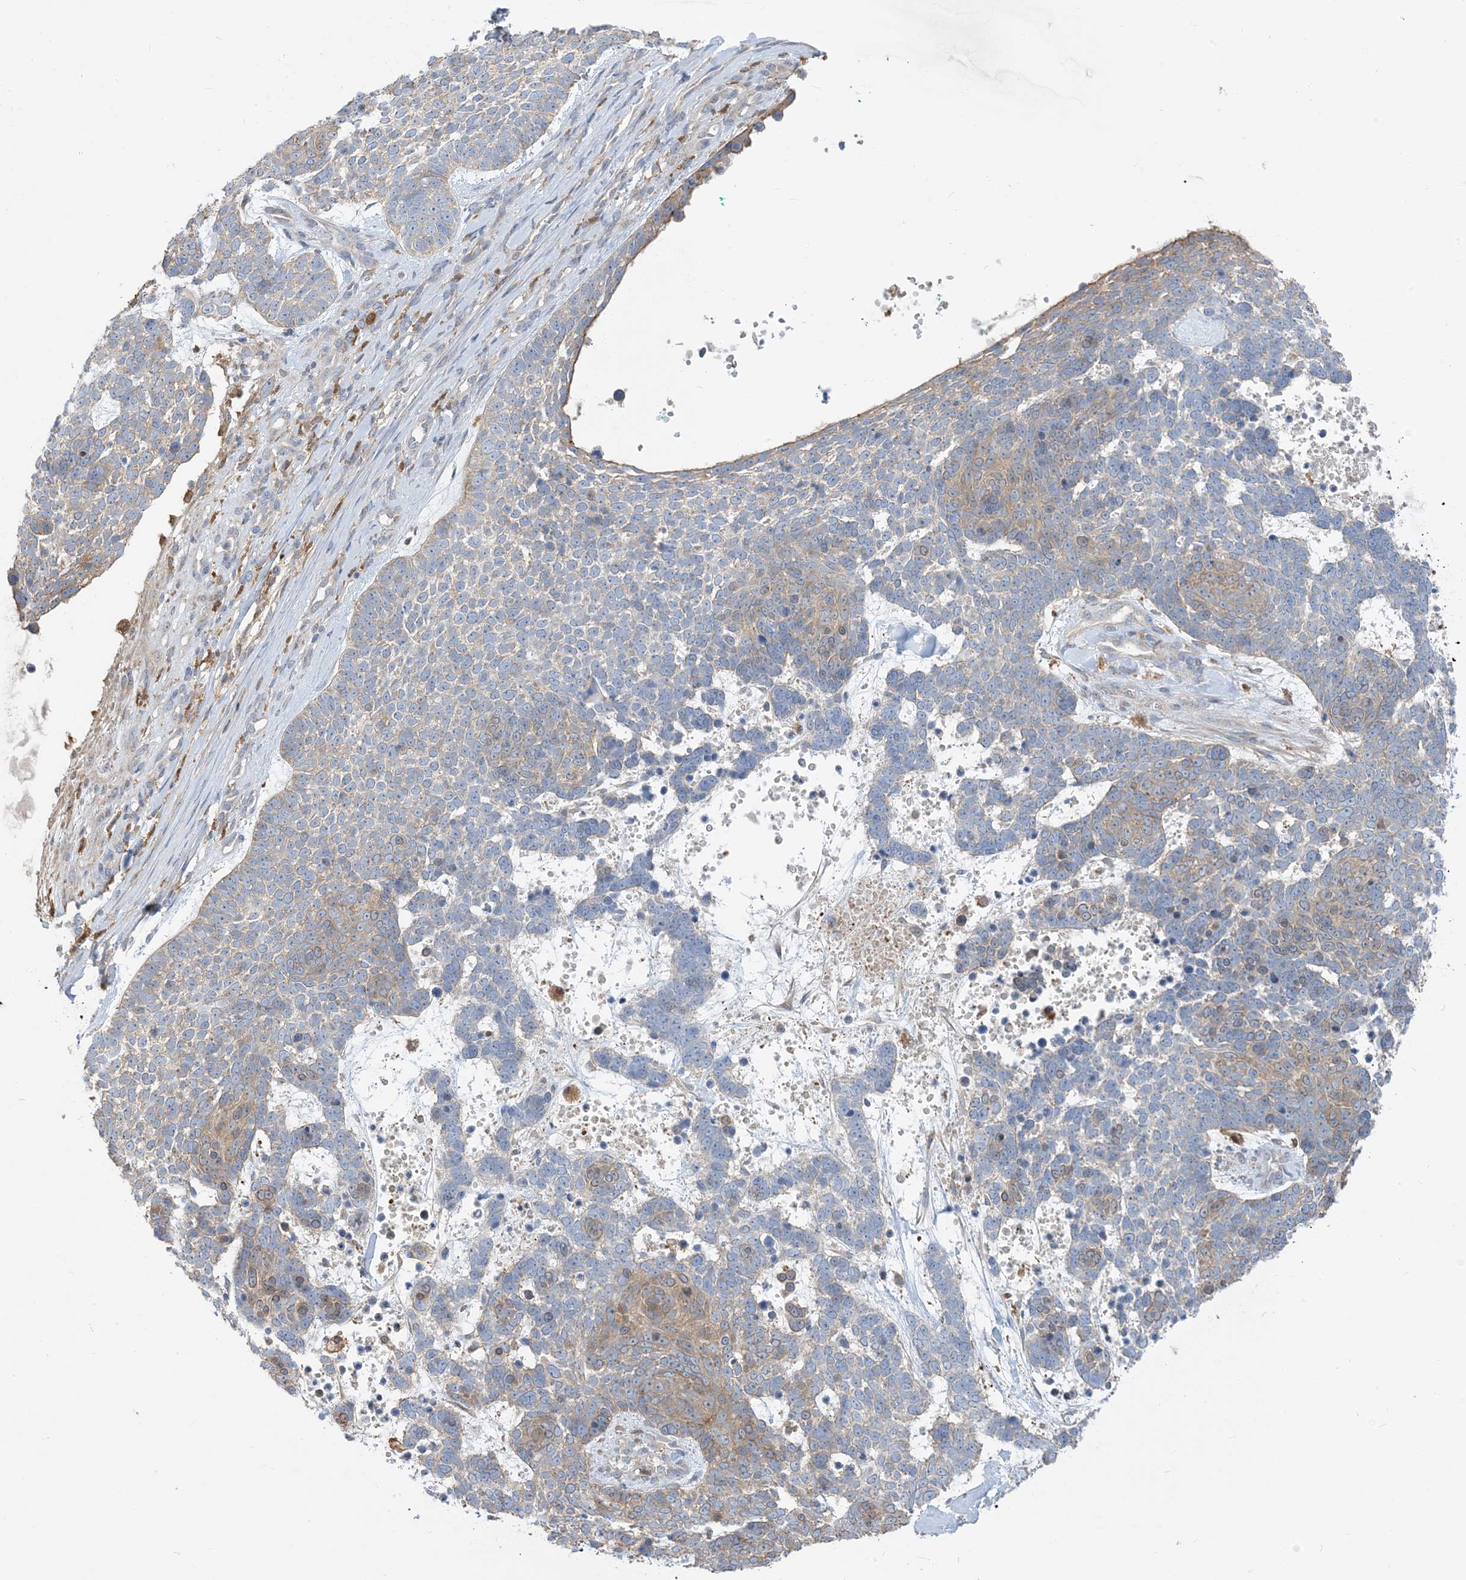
{"staining": {"intensity": "weak", "quantity": "25%-75%", "location": "cytoplasmic/membranous"}, "tissue": "skin cancer", "cell_type": "Tumor cells", "image_type": "cancer", "snomed": [{"axis": "morphology", "description": "Basal cell carcinoma"}, {"axis": "topography", "description": "Skin"}], "caption": "Immunohistochemistry of human basal cell carcinoma (skin) shows low levels of weak cytoplasmic/membranous expression in approximately 25%-75% of tumor cells.", "gene": "NAGK", "patient": {"sex": "female", "age": 81}}